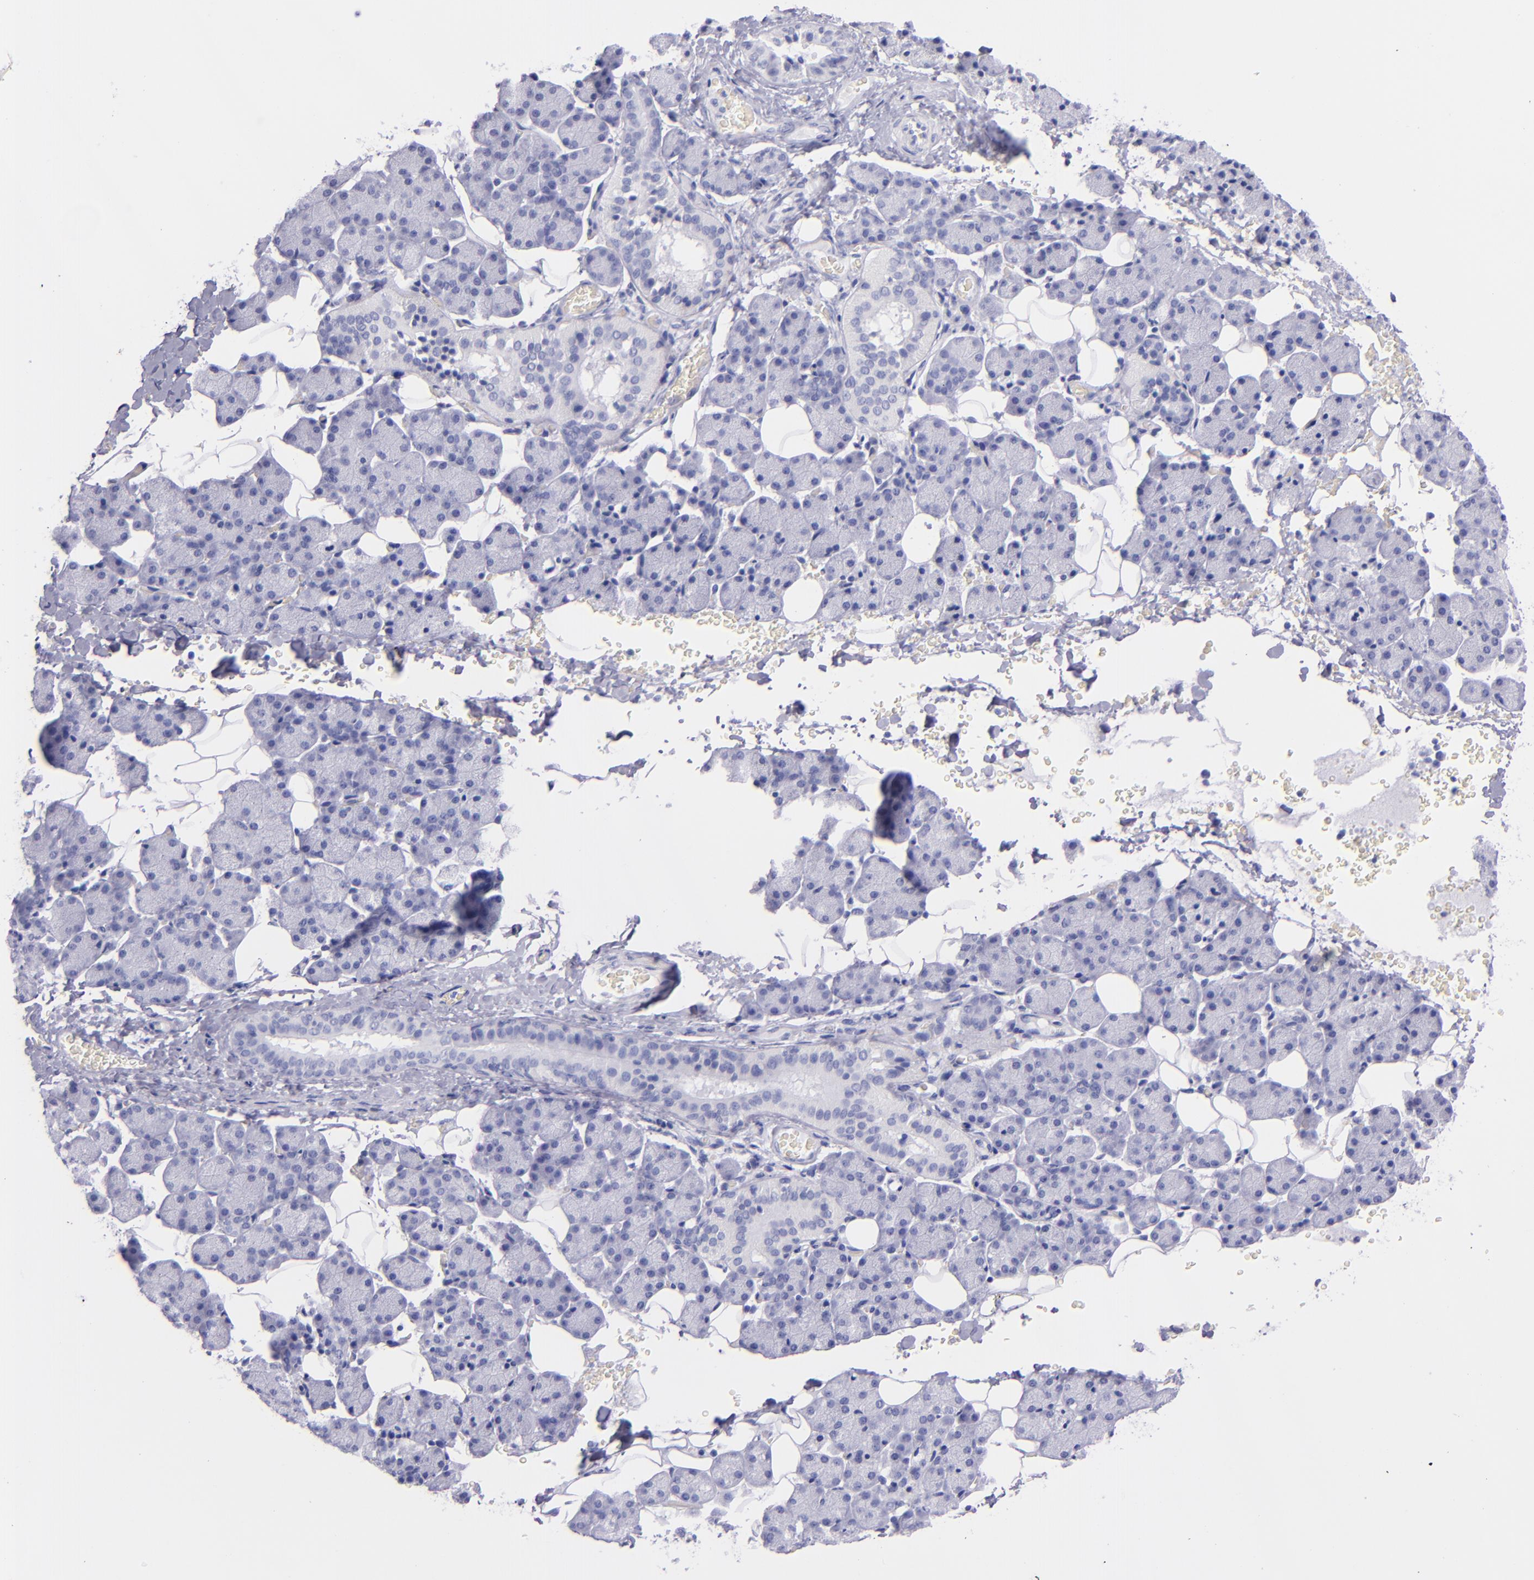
{"staining": {"intensity": "negative", "quantity": "none", "location": "none"}, "tissue": "salivary gland", "cell_type": "Glandular cells", "image_type": "normal", "snomed": [{"axis": "morphology", "description": "Normal tissue, NOS"}, {"axis": "topography", "description": "Lymph node"}, {"axis": "topography", "description": "Salivary gland"}], "caption": "Salivary gland stained for a protein using IHC reveals no staining glandular cells.", "gene": "SFTPB", "patient": {"sex": "male", "age": 8}}